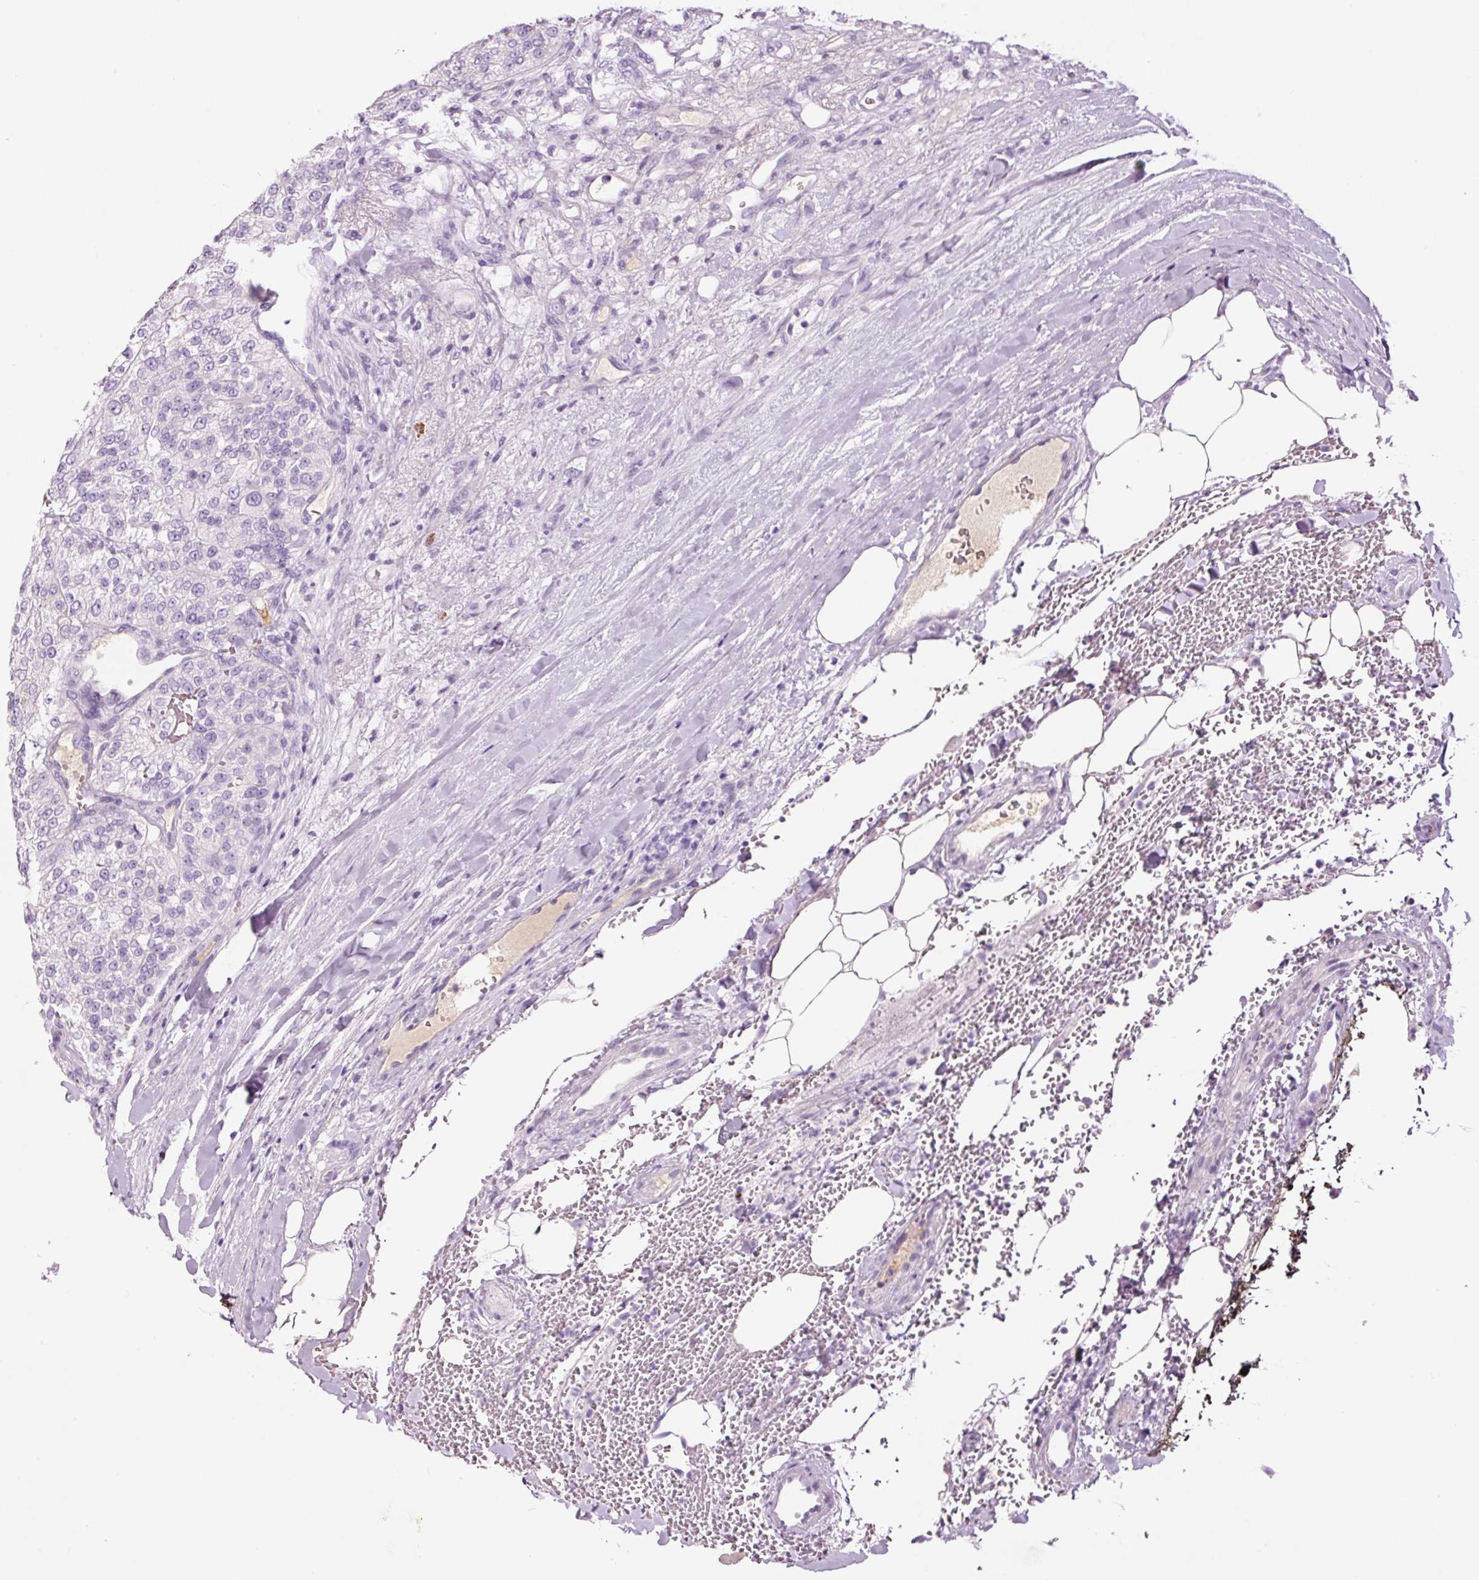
{"staining": {"intensity": "negative", "quantity": "none", "location": "none"}, "tissue": "renal cancer", "cell_type": "Tumor cells", "image_type": "cancer", "snomed": [{"axis": "morphology", "description": "Adenocarcinoma, NOS"}, {"axis": "topography", "description": "Kidney"}], "caption": "Renal adenocarcinoma stained for a protein using IHC shows no staining tumor cells.", "gene": "KLF1", "patient": {"sex": "female", "age": 63}}